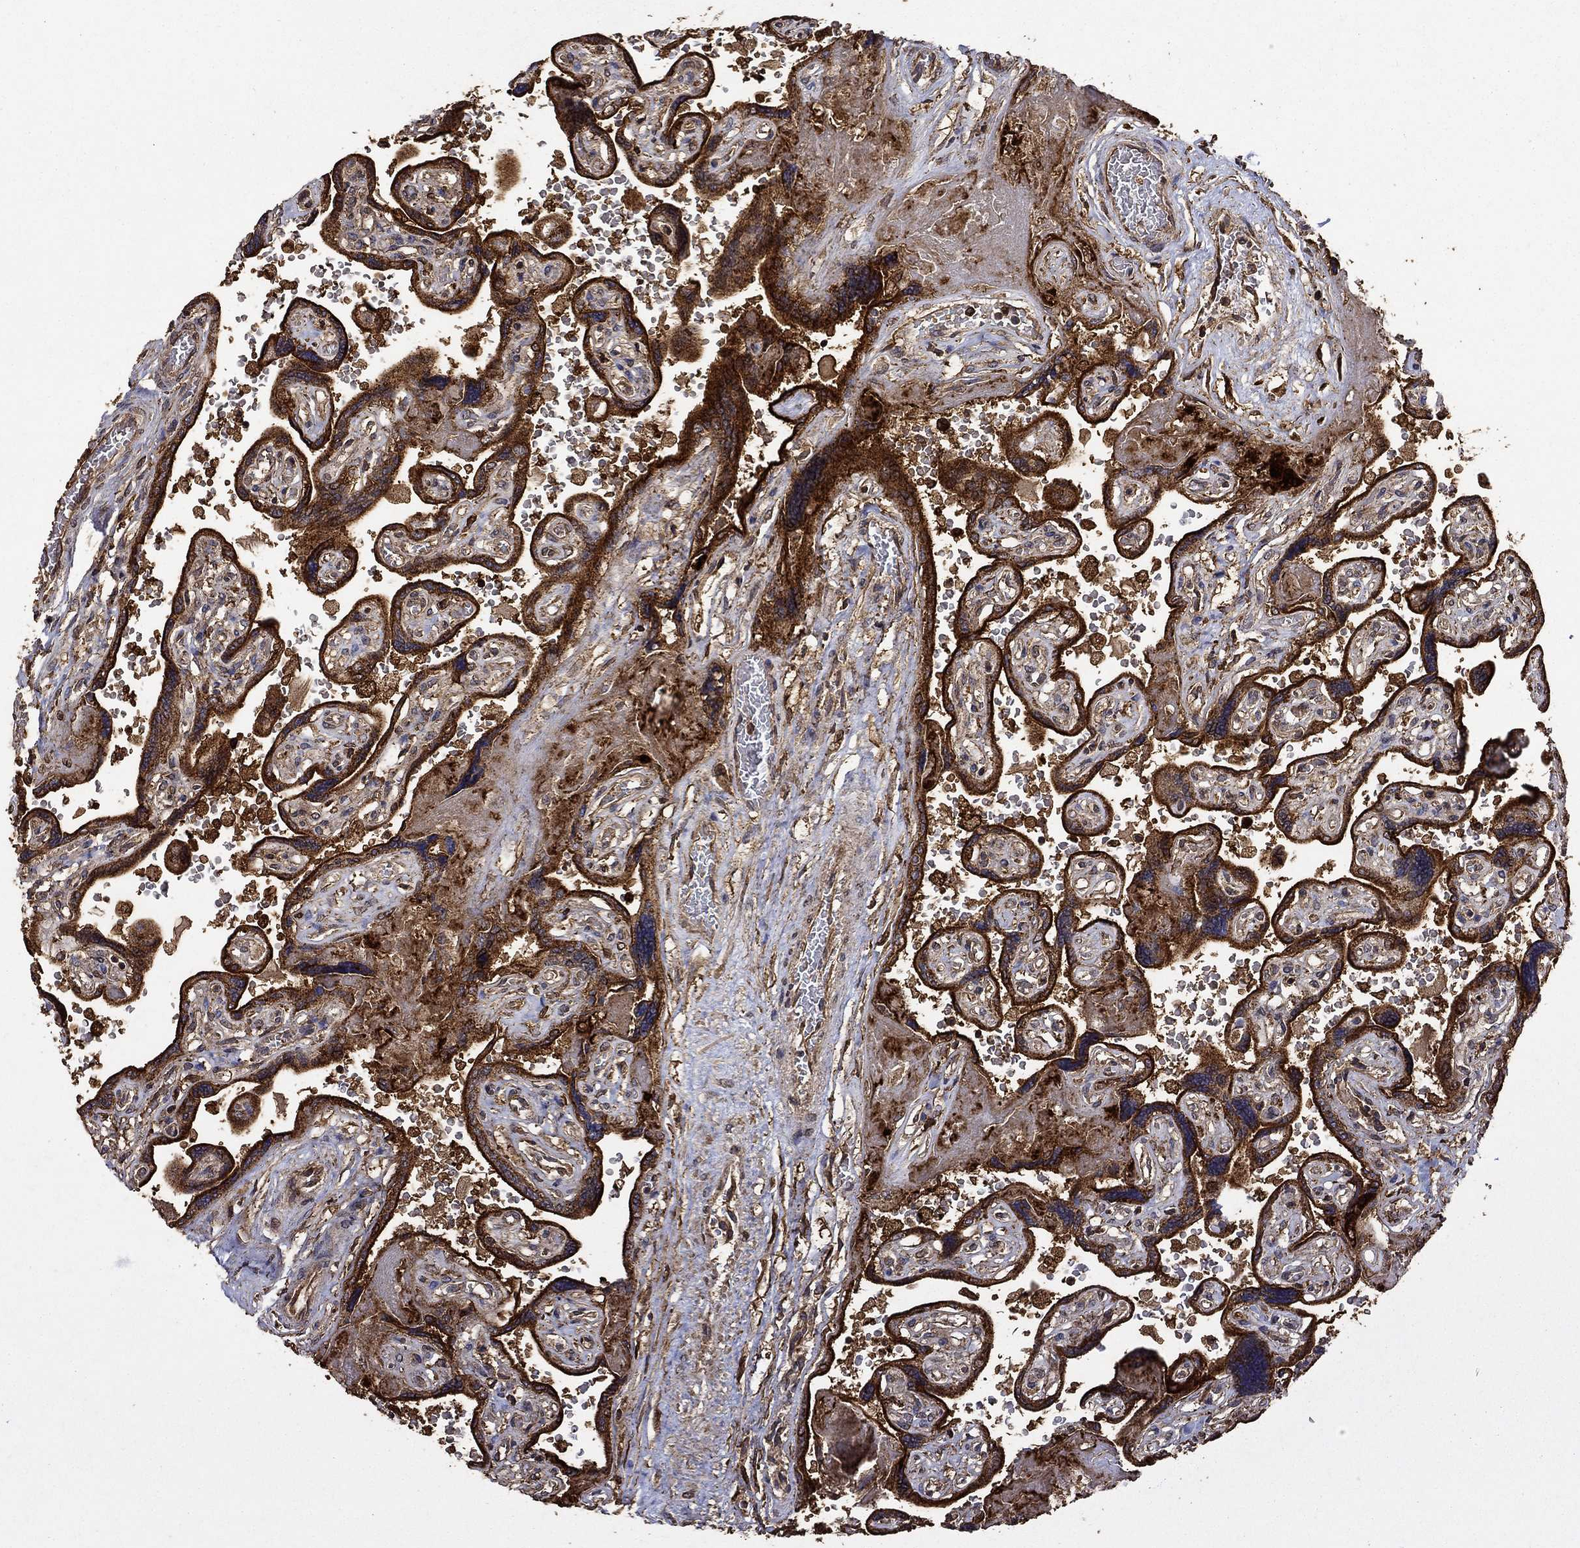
{"staining": {"intensity": "weak", "quantity": ">75%", "location": "cytoplasmic/membranous"}, "tissue": "placenta", "cell_type": "Decidual cells", "image_type": "normal", "snomed": [{"axis": "morphology", "description": "Normal tissue, NOS"}, {"axis": "topography", "description": "Placenta"}], "caption": "Immunohistochemistry histopathology image of unremarkable placenta: human placenta stained using IHC reveals low levels of weak protein expression localized specifically in the cytoplasmic/membranous of decidual cells, appearing as a cytoplasmic/membranous brown color.", "gene": "IFRD1", "patient": {"sex": "female", "age": 32}}